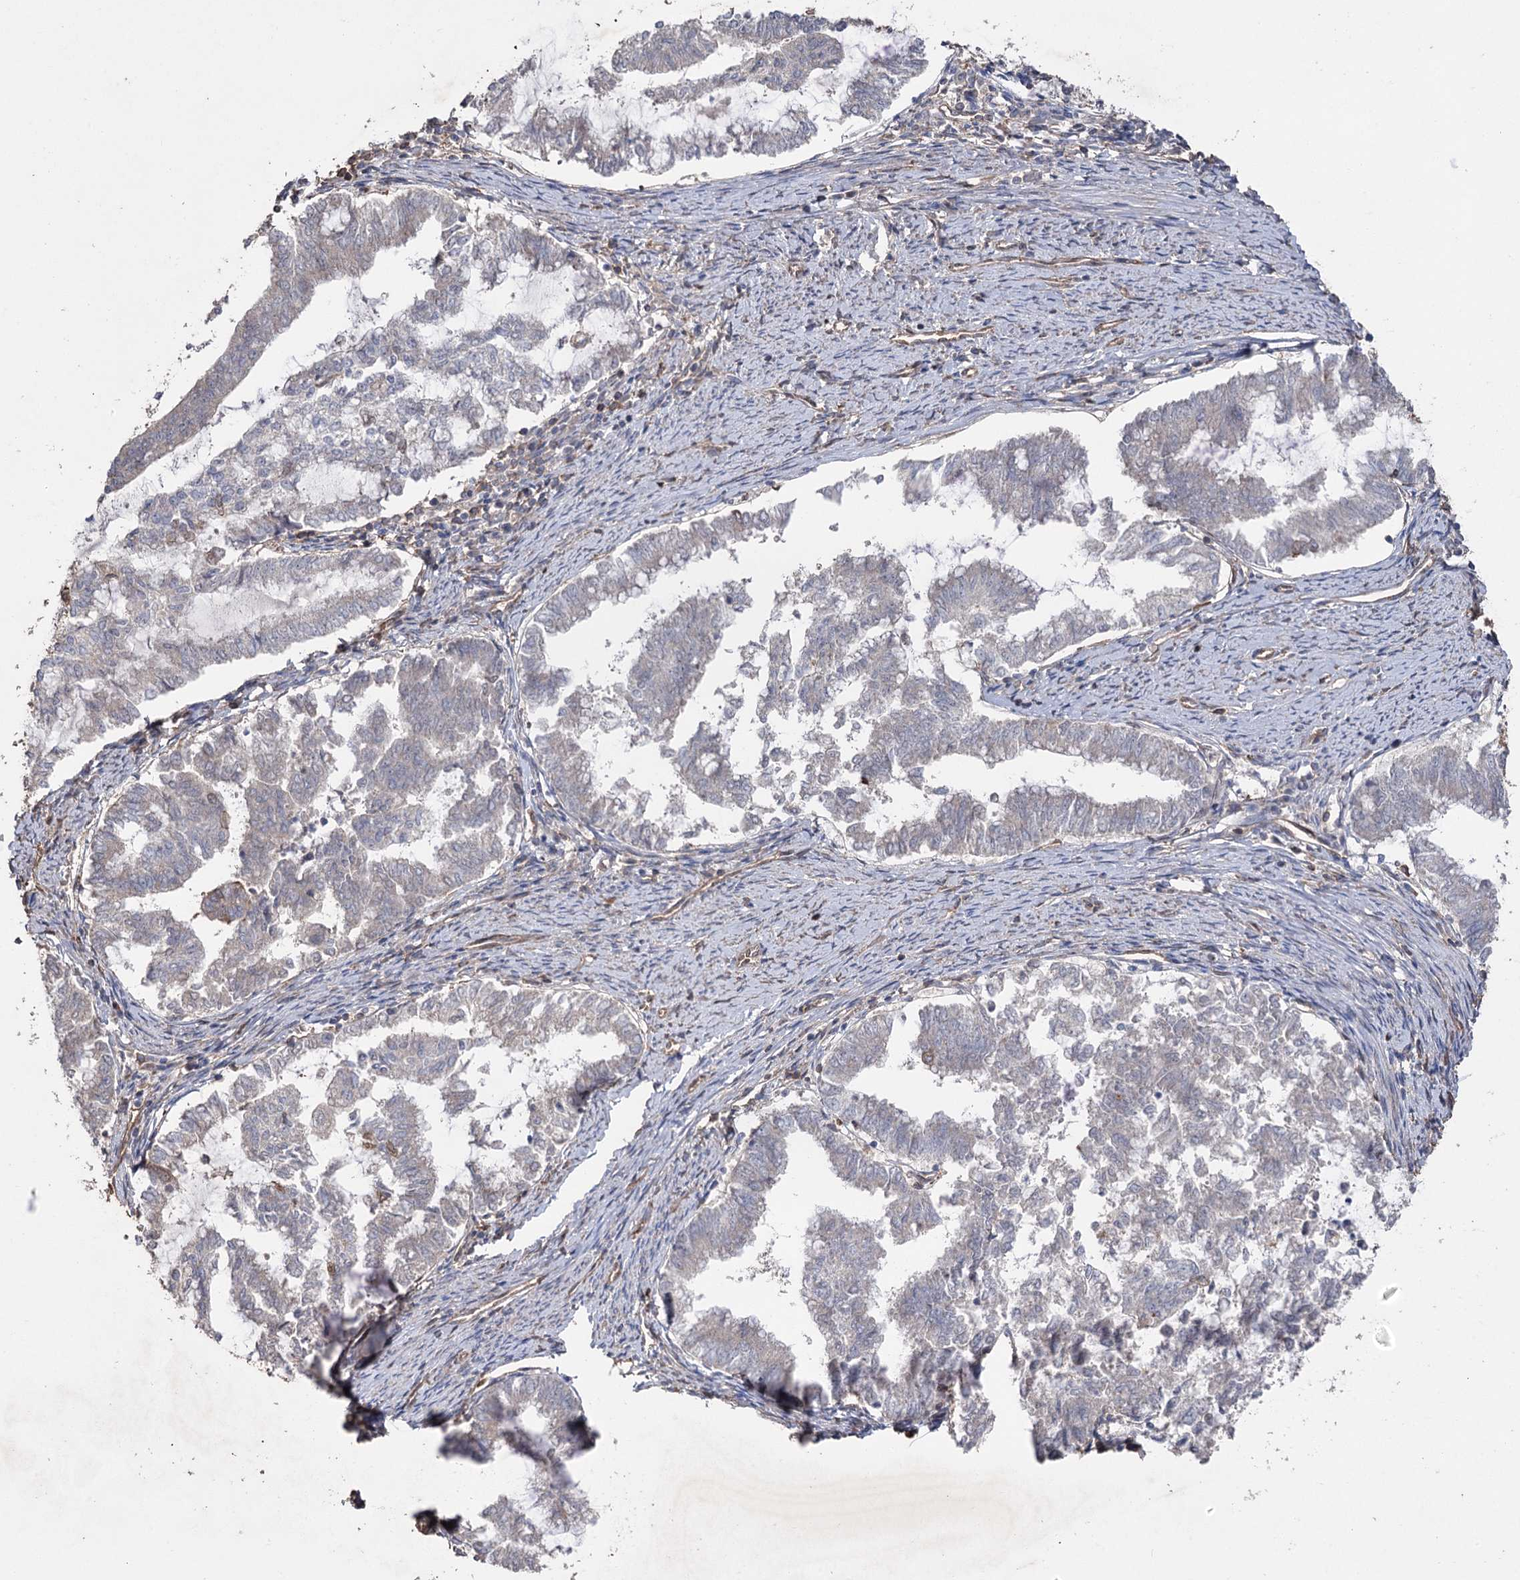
{"staining": {"intensity": "negative", "quantity": "none", "location": "none"}, "tissue": "endometrial cancer", "cell_type": "Tumor cells", "image_type": "cancer", "snomed": [{"axis": "morphology", "description": "Adenocarcinoma, NOS"}, {"axis": "topography", "description": "Endometrium"}], "caption": "The image shows no staining of tumor cells in endometrial adenocarcinoma.", "gene": "FAM13B", "patient": {"sex": "female", "age": 79}}